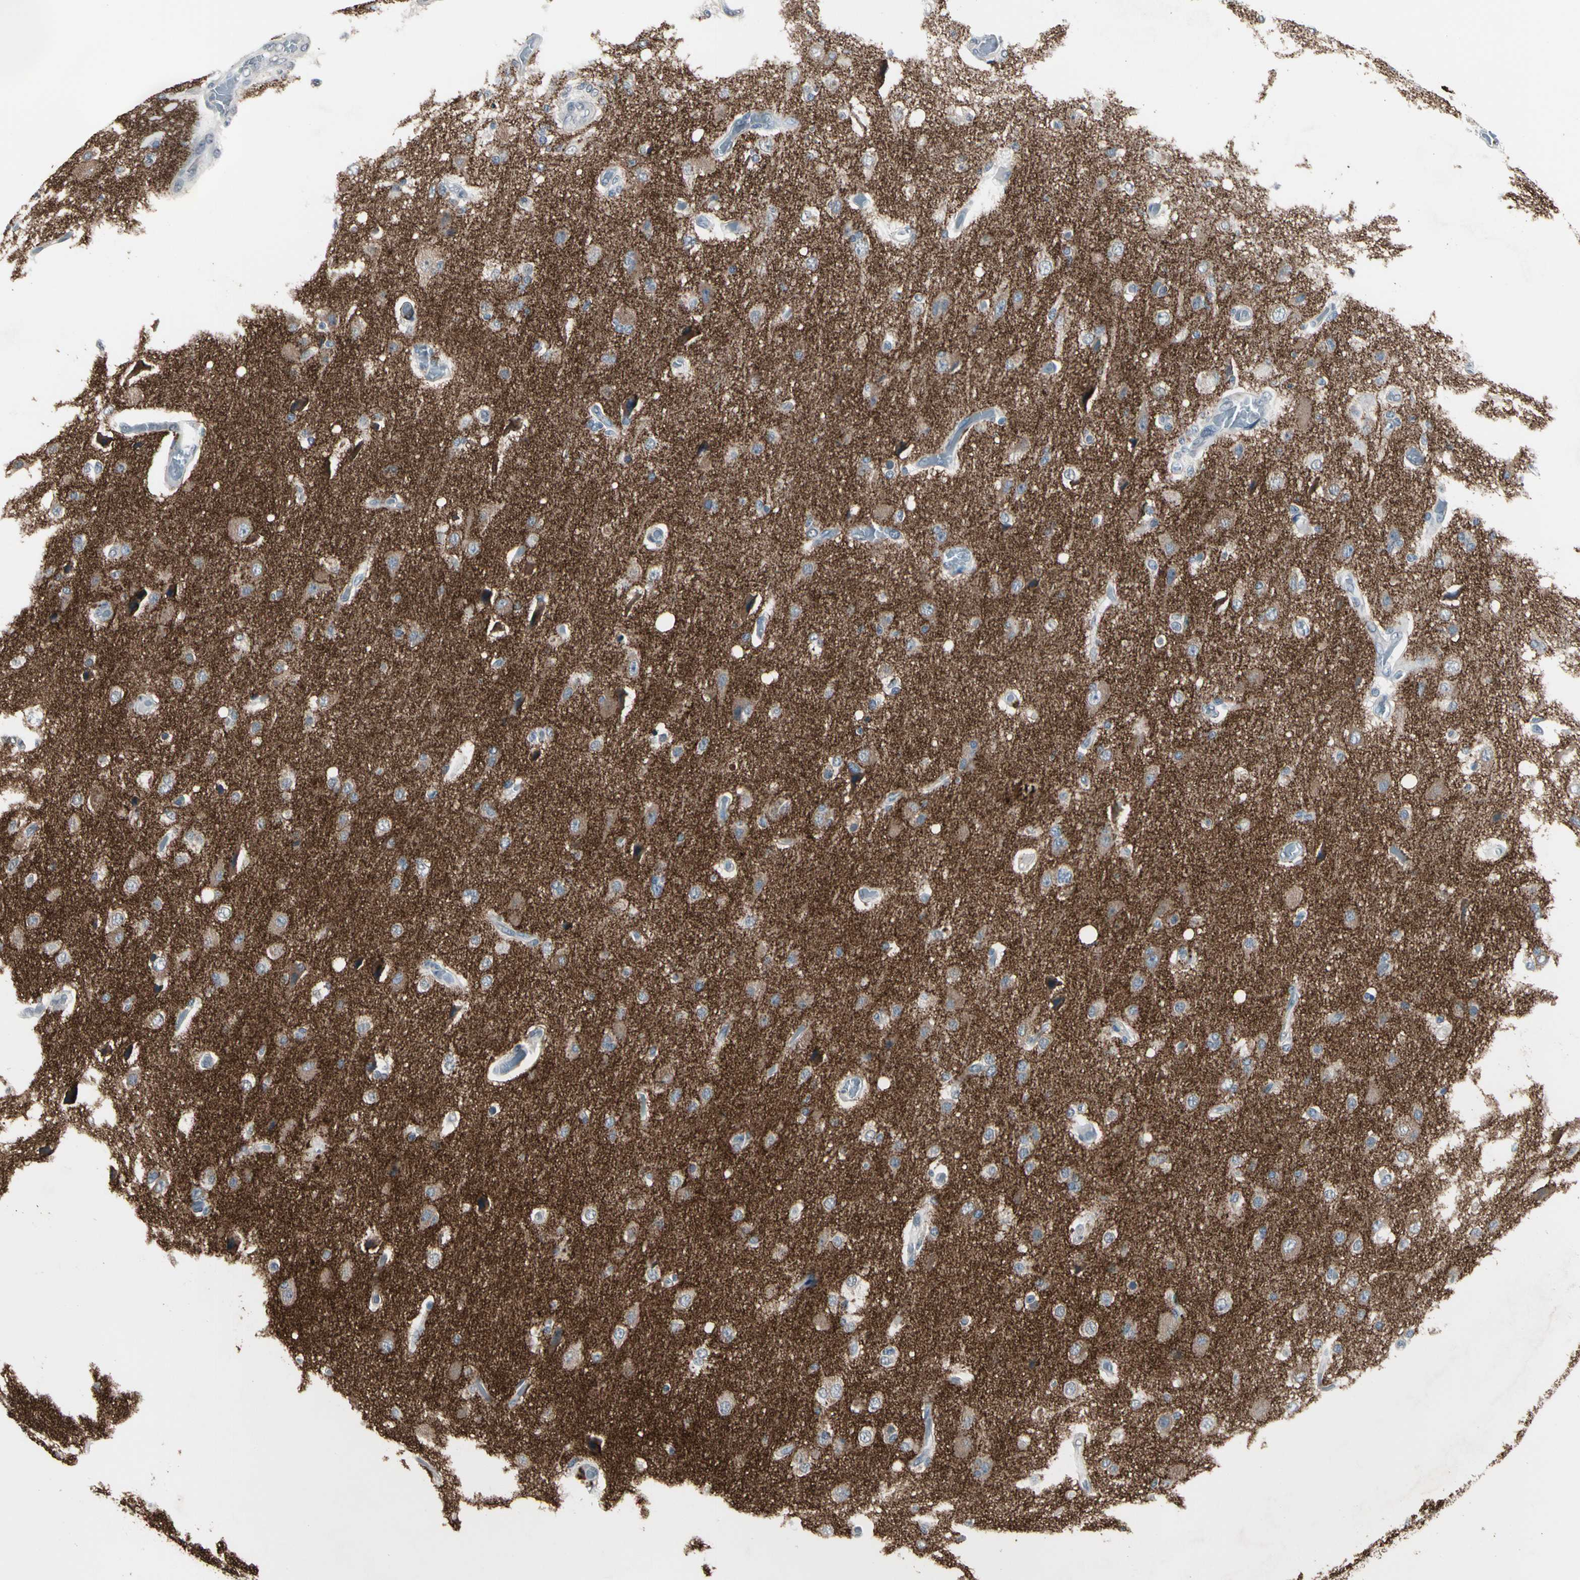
{"staining": {"intensity": "moderate", "quantity": ">75%", "location": "cytoplasmic/membranous"}, "tissue": "glioma", "cell_type": "Tumor cells", "image_type": "cancer", "snomed": [{"axis": "morphology", "description": "Normal tissue, NOS"}, {"axis": "morphology", "description": "Glioma, malignant, High grade"}, {"axis": "topography", "description": "Cerebral cortex"}], "caption": "Malignant glioma (high-grade) stained with DAB IHC shows medium levels of moderate cytoplasmic/membranous positivity in about >75% of tumor cells.", "gene": "SV2A", "patient": {"sex": "male", "age": 77}}